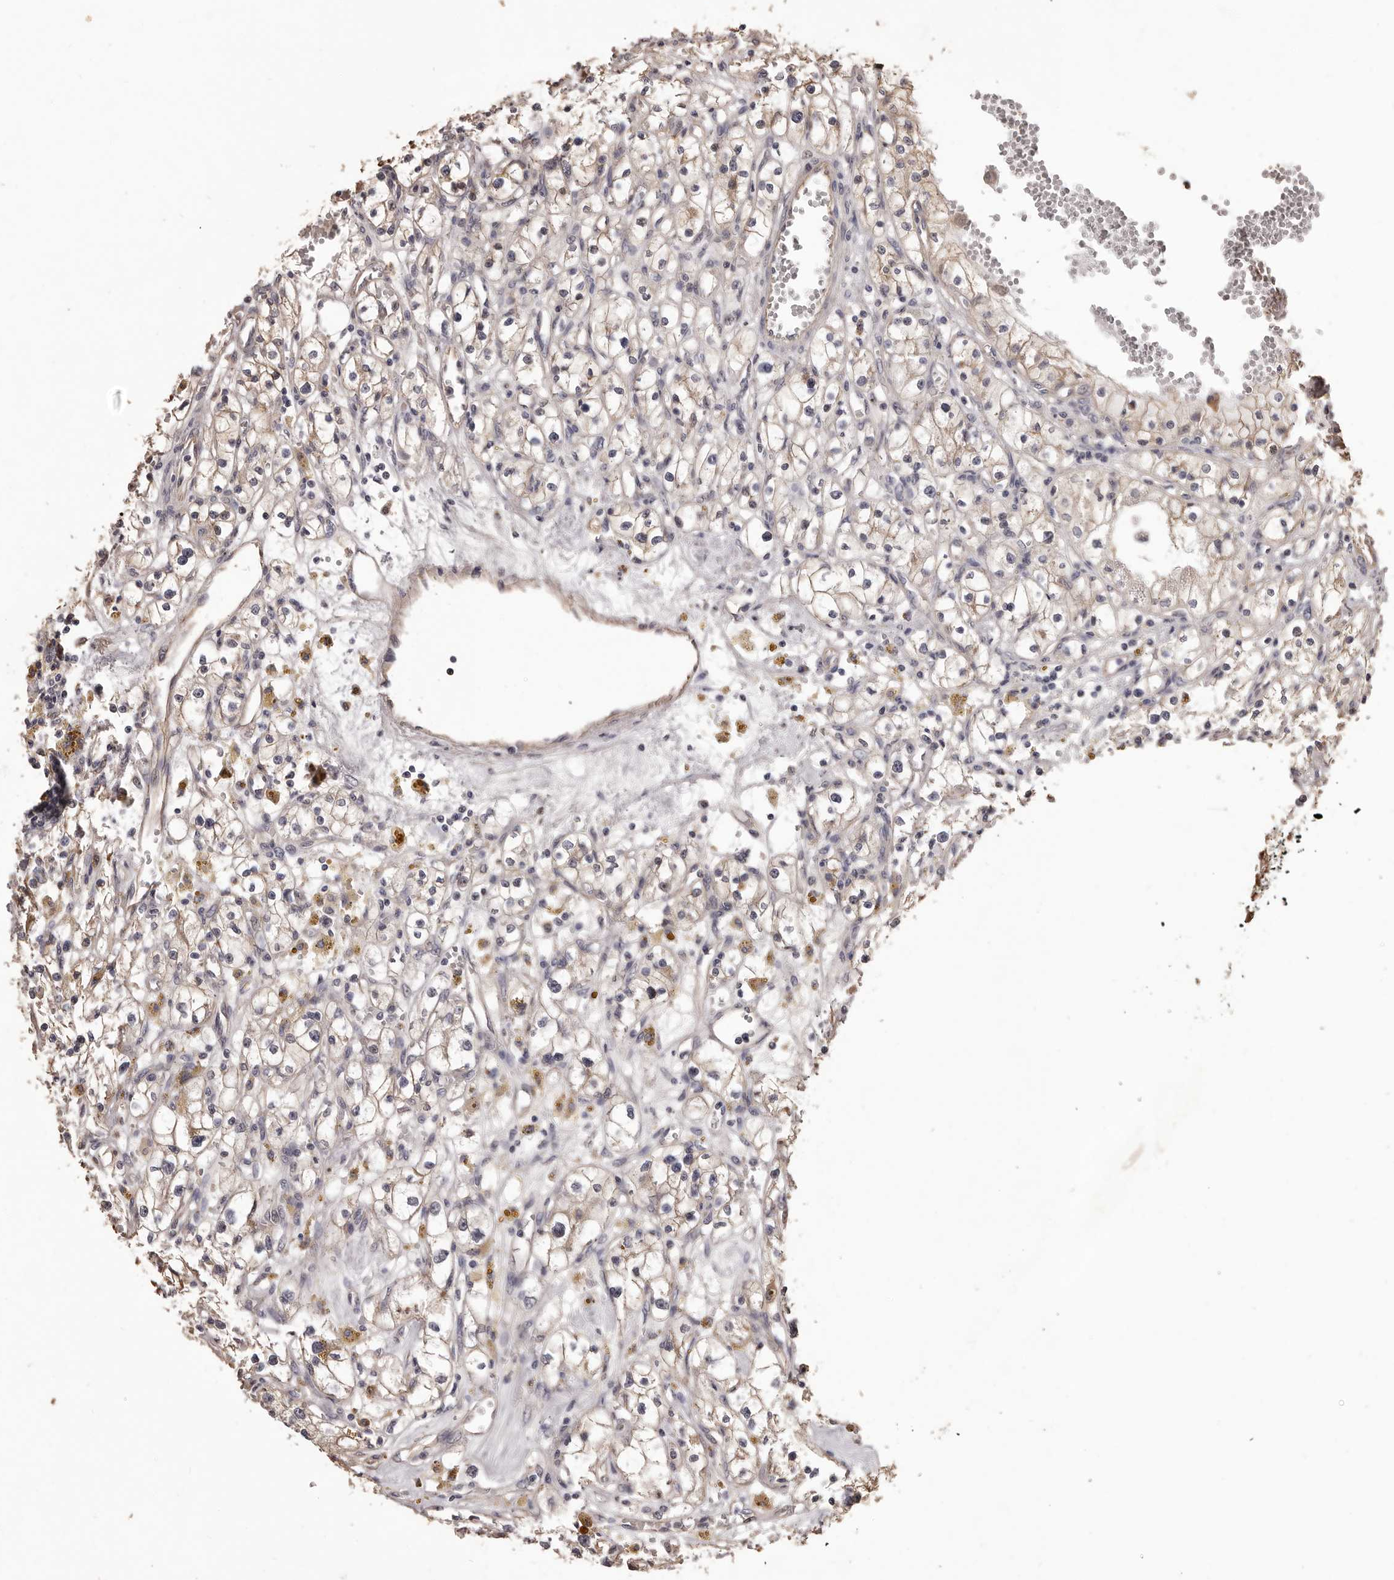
{"staining": {"intensity": "negative", "quantity": "none", "location": "none"}, "tissue": "renal cancer", "cell_type": "Tumor cells", "image_type": "cancer", "snomed": [{"axis": "morphology", "description": "Adenocarcinoma, NOS"}, {"axis": "topography", "description": "Kidney"}], "caption": "High magnification brightfield microscopy of adenocarcinoma (renal) stained with DAB (brown) and counterstained with hematoxylin (blue): tumor cells show no significant staining. (Immunohistochemistry (ihc), brightfield microscopy, high magnification).", "gene": "ALPK1", "patient": {"sex": "male", "age": 56}}